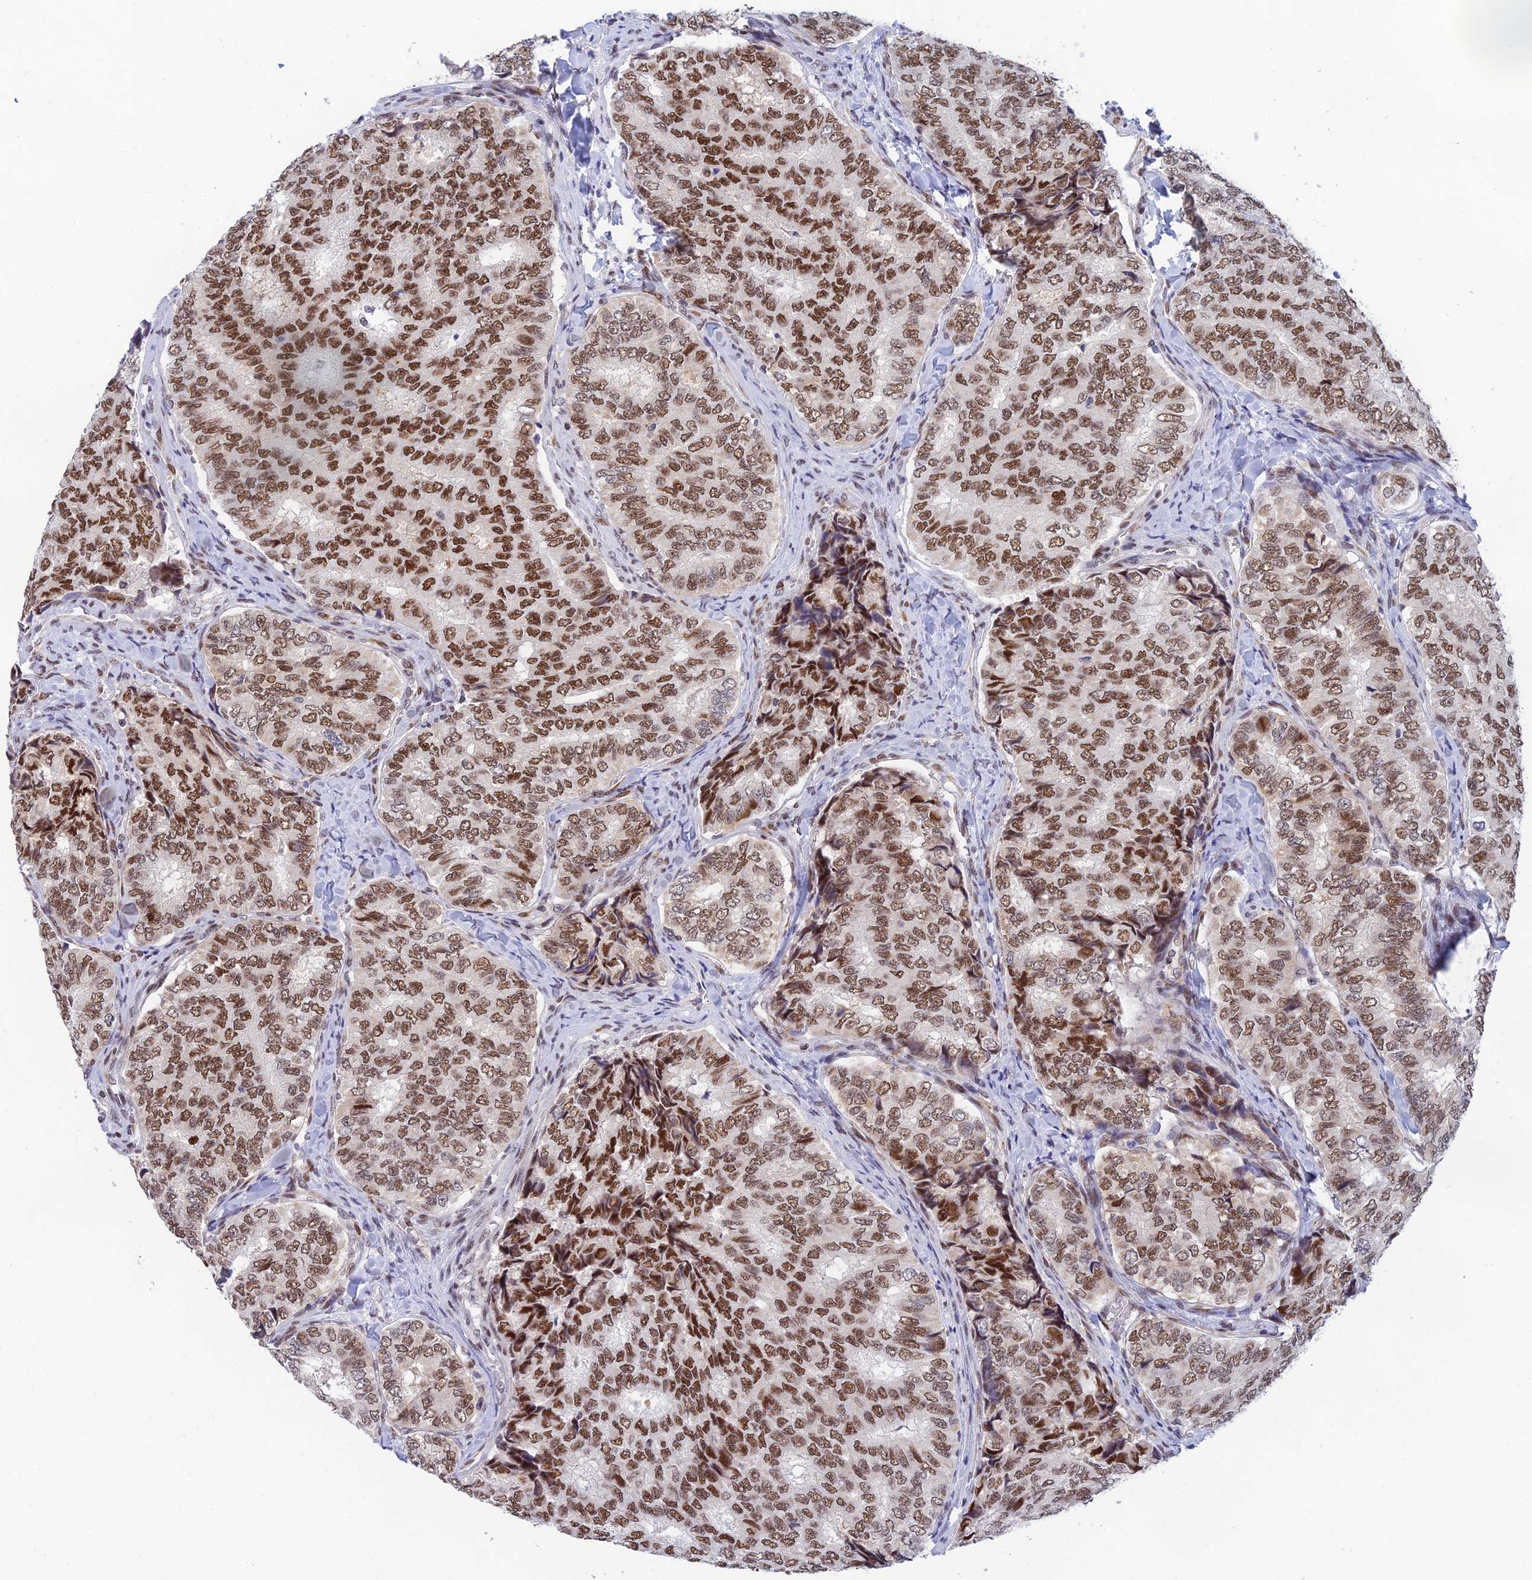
{"staining": {"intensity": "strong", "quantity": ">75%", "location": "nuclear"}, "tissue": "thyroid cancer", "cell_type": "Tumor cells", "image_type": "cancer", "snomed": [{"axis": "morphology", "description": "Papillary adenocarcinoma, NOS"}, {"axis": "topography", "description": "Thyroid gland"}], "caption": "An immunohistochemistry photomicrograph of neoplastic tissue is shown. Protein staining in brown highlights strong nuclear positivity in thyroid cancer (papillary adenocarcinoma) within tumor cells.", "gene": "CLK4", "patient": {"sex": "female", "age": 35}}